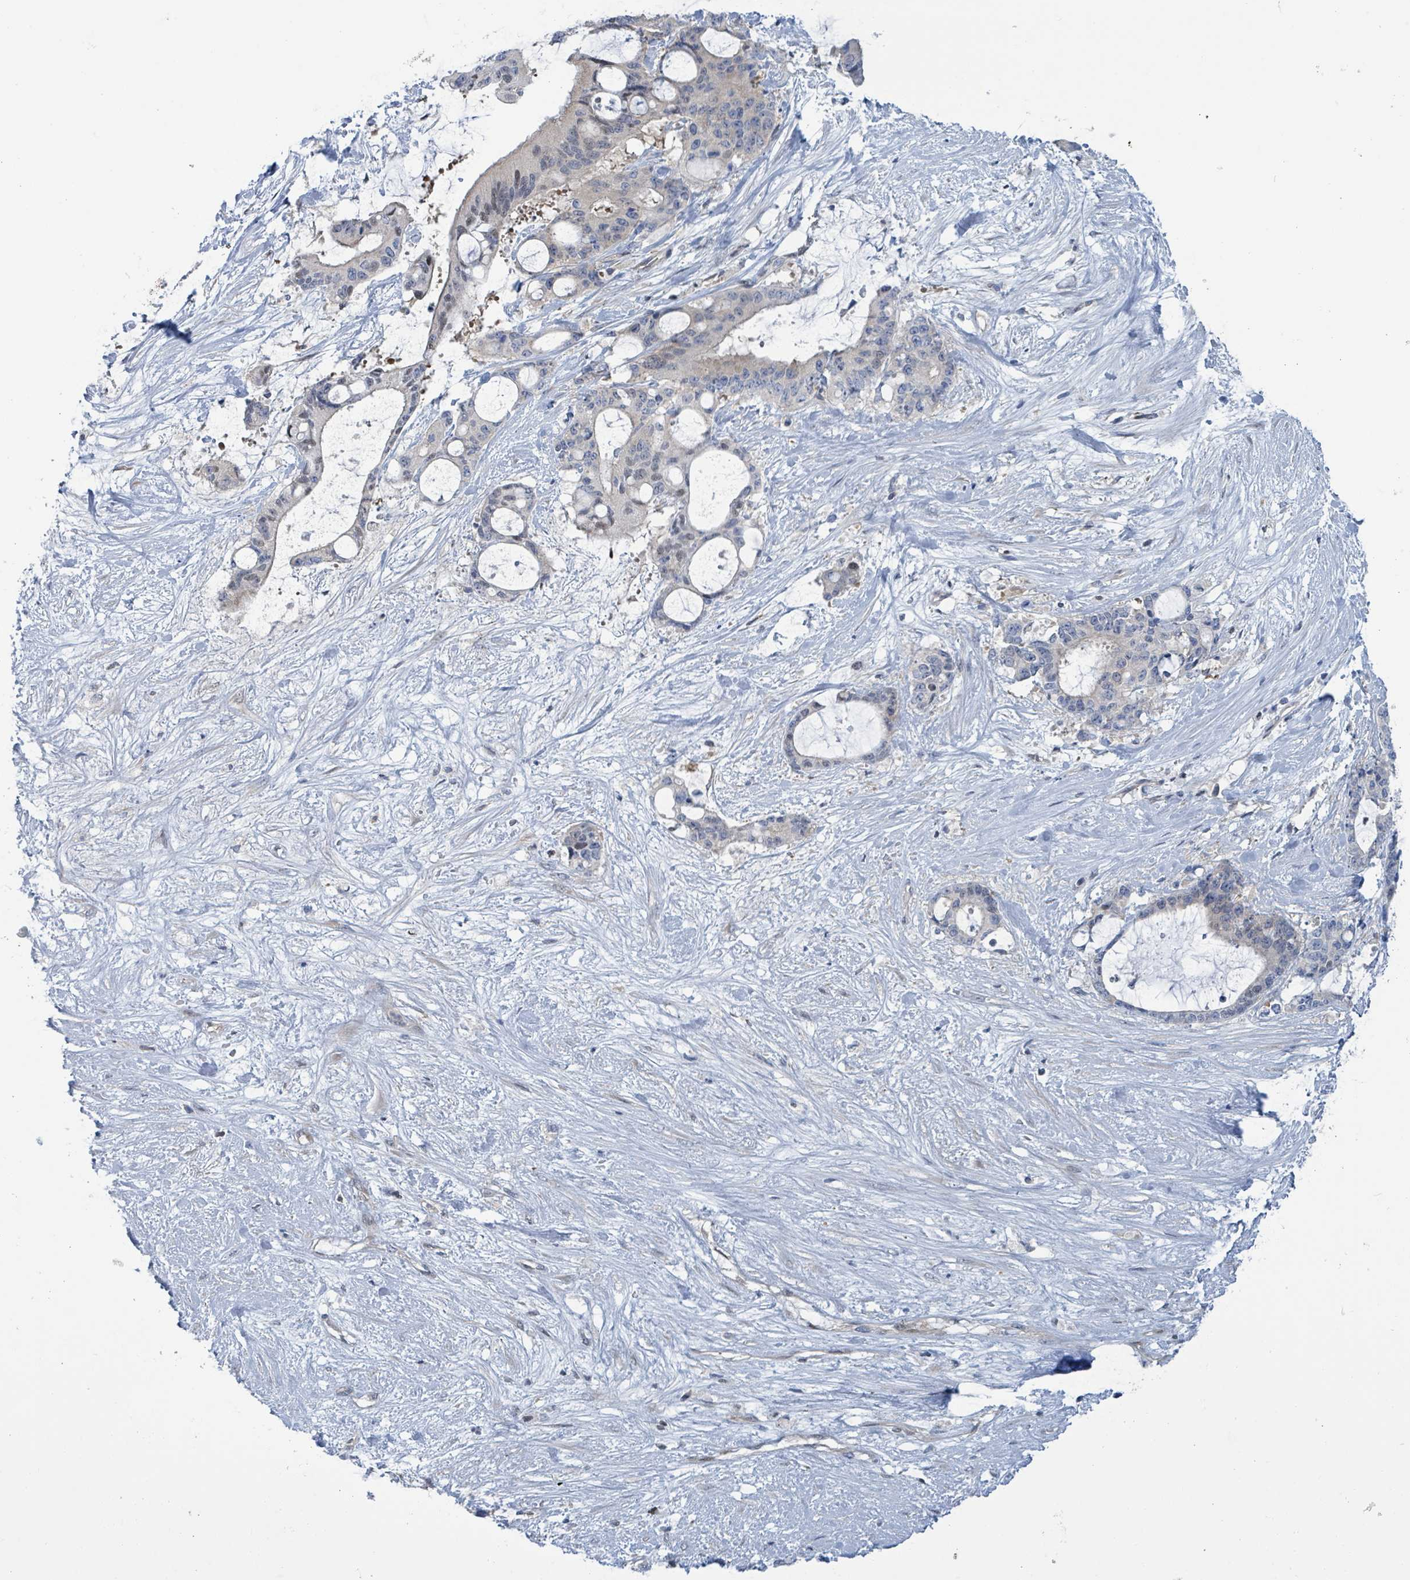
{"staining": {"intensity": "negative", "quantity": "none", "location": "none"}, "tissue": "liver cancer", "cell_type": "Tumor cells", "image_type": "cancer", "snomed": [{"axis": "morphology", "description": "Normal tissue, NOS"}, {"axis": "morphology", "description": "Cholangiocarcinoma"}, {"axis": "topography", "description": "Liver"}, {"axis": "topography", "description": "Peripheral nerve tissue"}], "caption": "Immunohistochemistry (IHC) micrograph of neoplastic tissue: cholangiocarcinoma (liver) stained with DAB (3,3'-diaminobenzidine) displays no significant protein positivity in tumor cells. The staining was performed using DAB (3,3'-diaminobenzidine) to visualize the protein expression in brown, while the nuclei were stained in blue with hematoxylin (Magnification: 20x).", "gene": "DGKZ", "patient": {"sex": "female", "age": 73}}